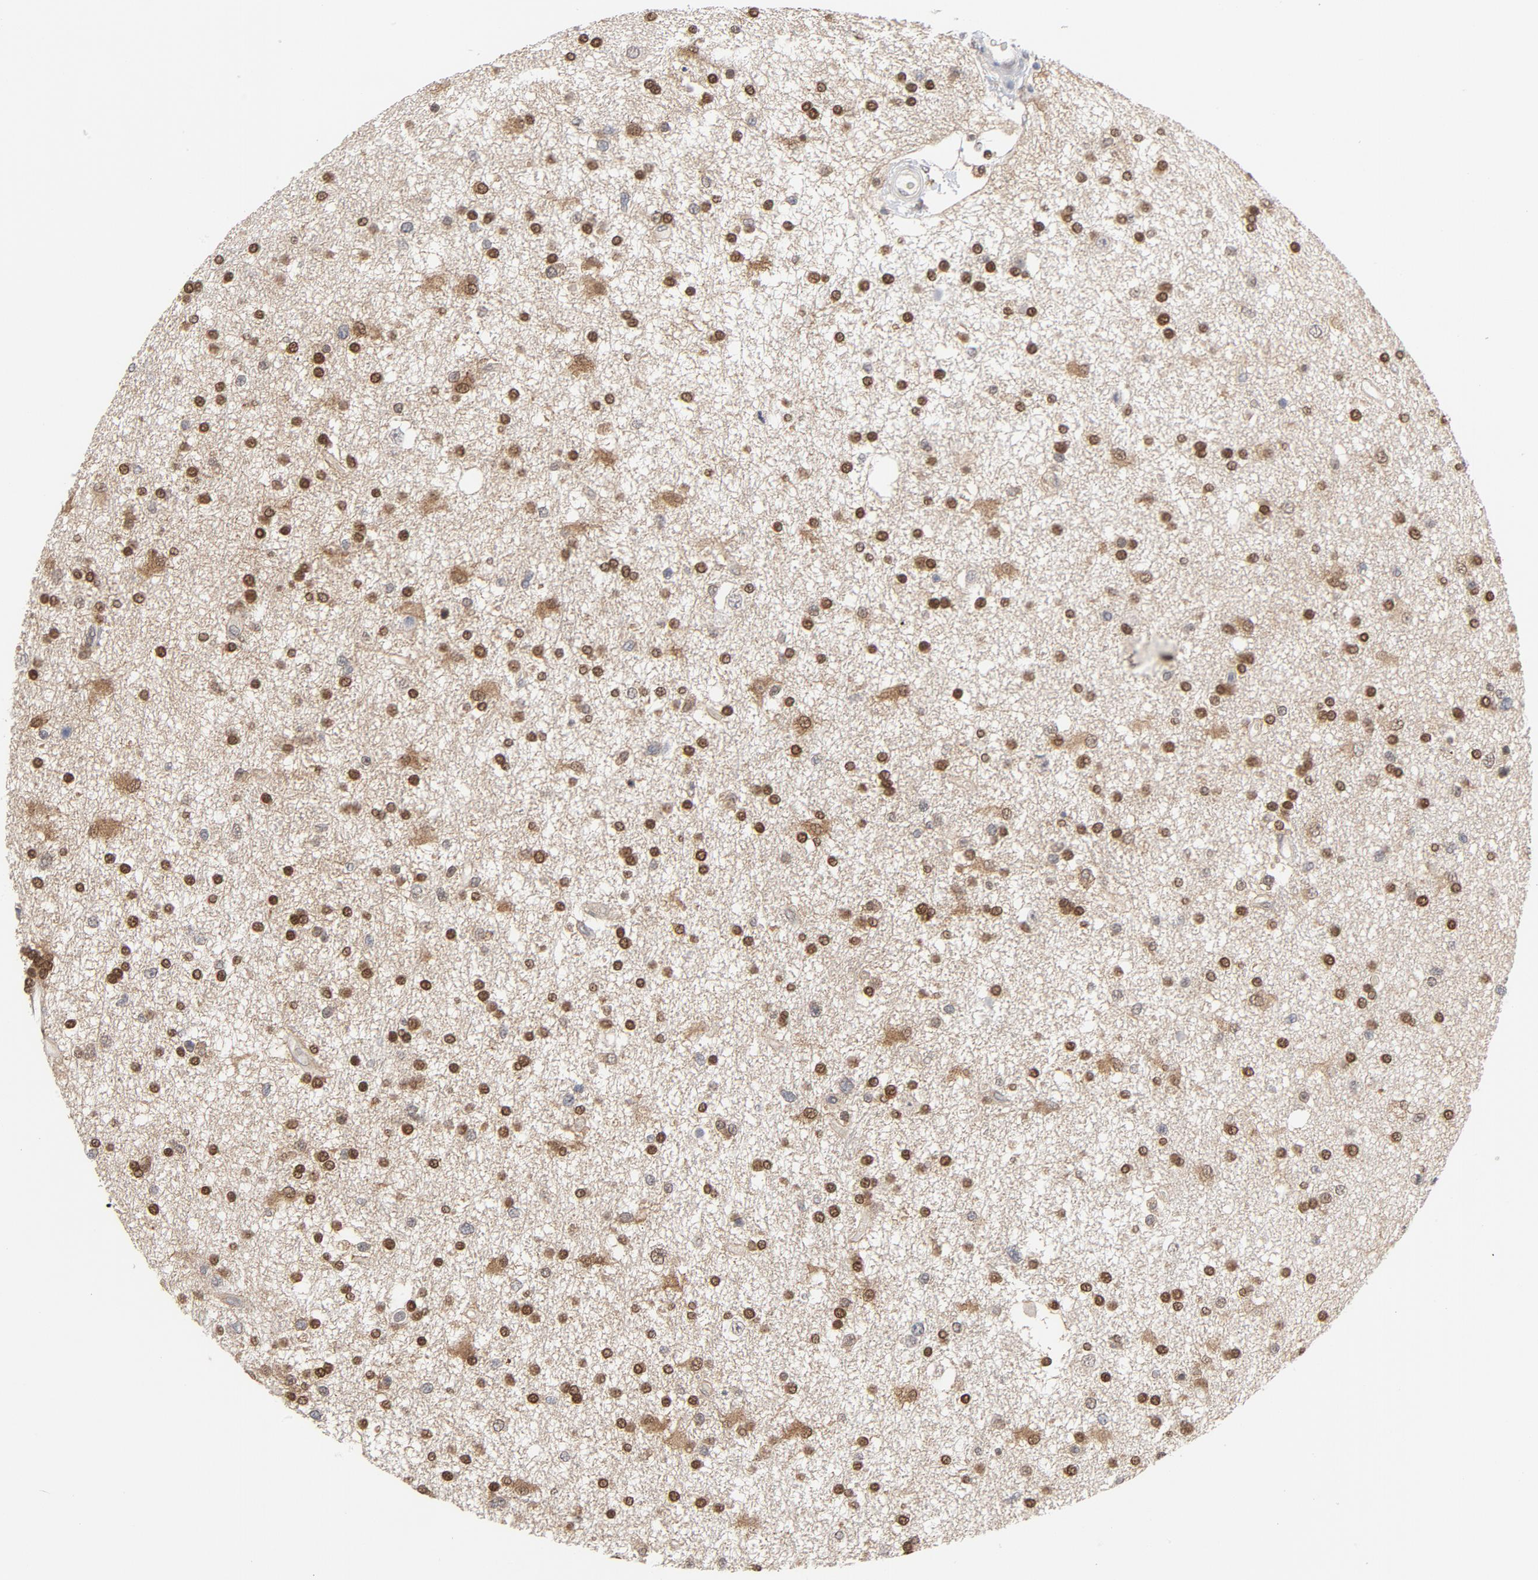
{"staining": {"intensity": "moderate", "quantity": ">75%", "location": "cytoplasmic/membranous,nuclear"}, "tissue": "glioma", "cell_type": "Tumor cells", "image_type": "cancer", "snomed": [{"axis": "morphology", "description": "Glioma, malignant, High grade"}, {"axis": "topography", "description": "Brain"}], "caption": "Immunohistochemical staining of malignant high-grade glioma exhibits medium levels of moderate cytoplasmic/membranous and nuclear protein expression in about >75% of tumor cells.", "gene": "PRDX1", "patient": {"sex": "male", "age": 33}}